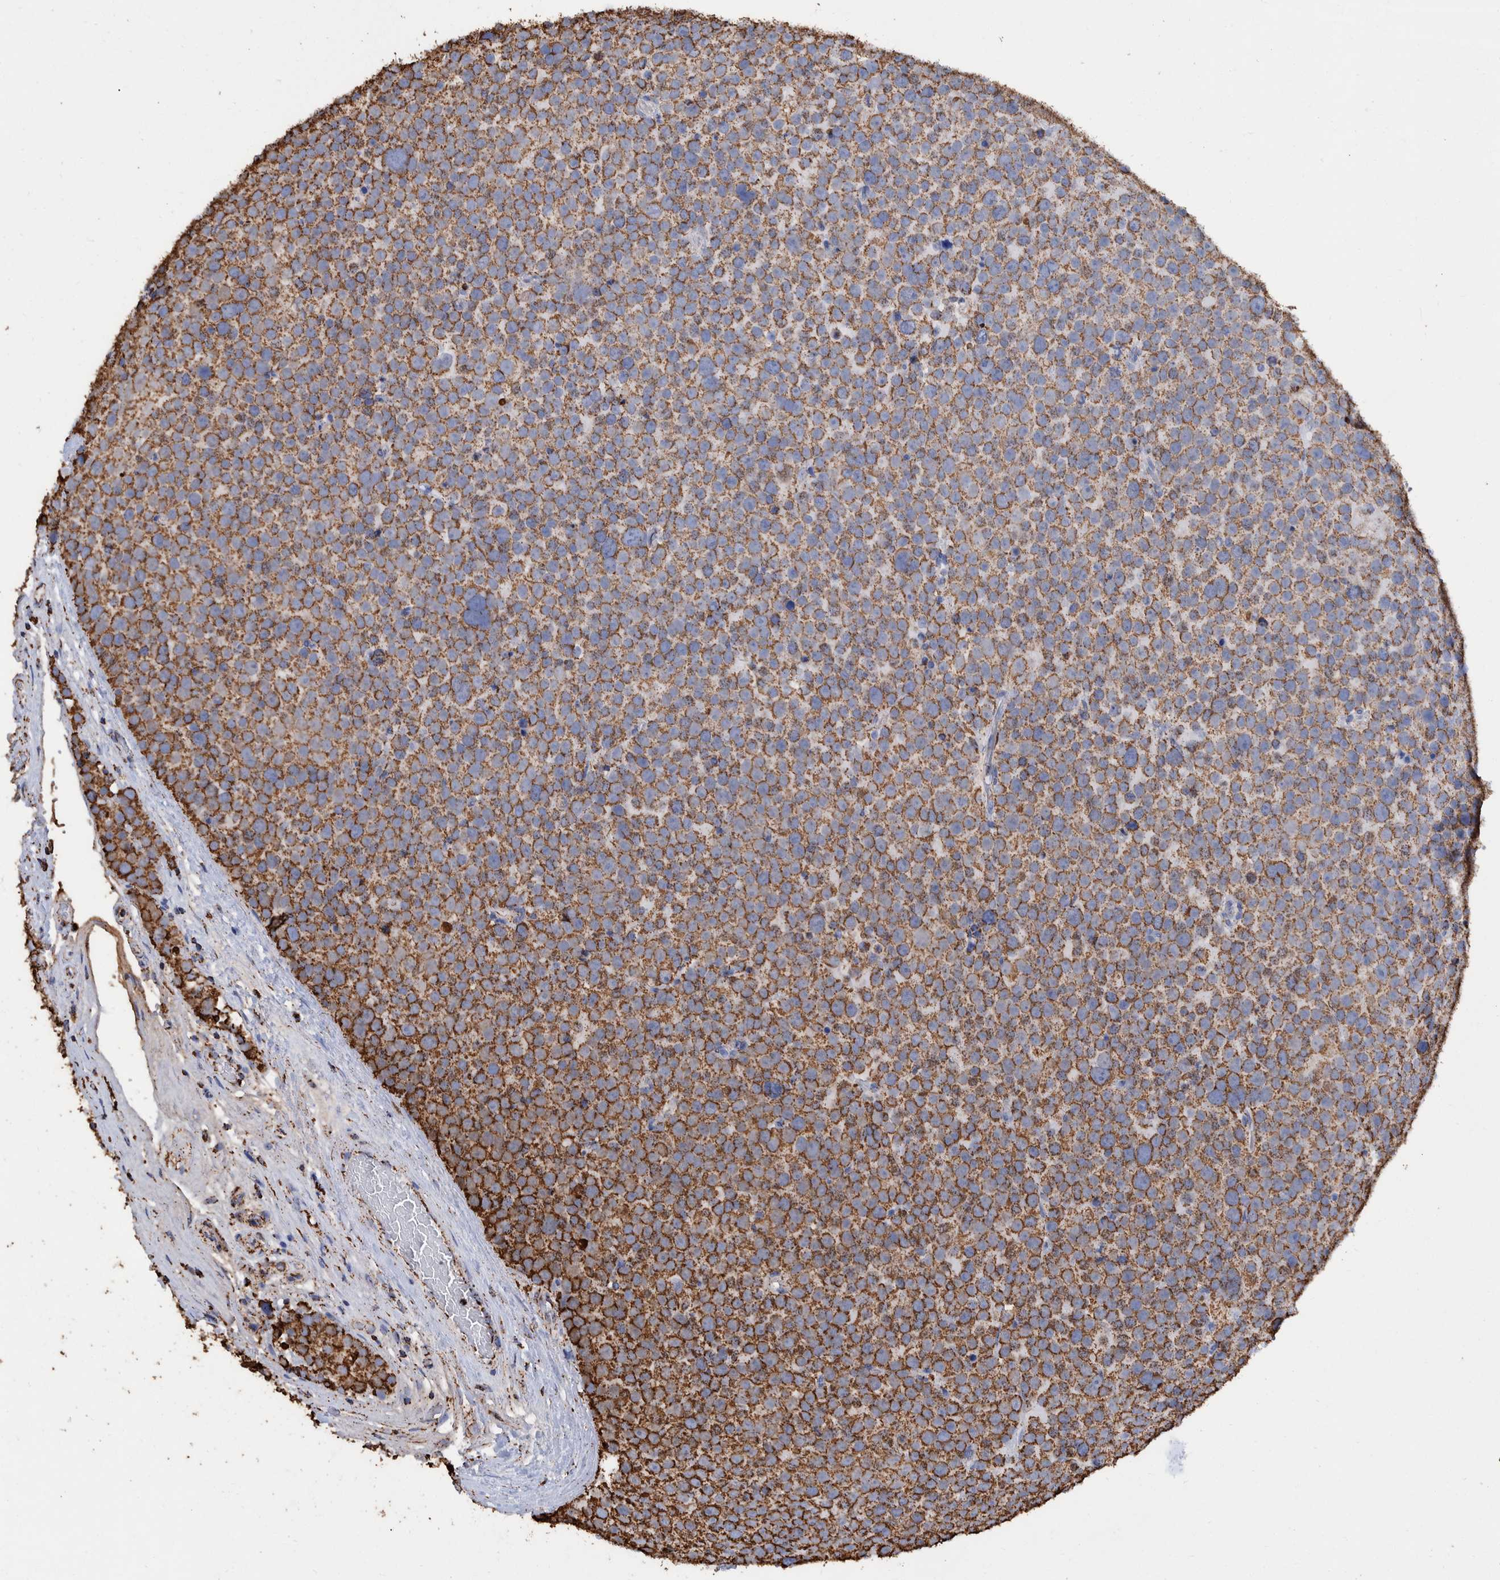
{"staining": {"intensity": "strong", "quantity": ">75%", "location": "cytoplasmic/membranous"}, "tissue": "testis cancer", "cell_type": "Tumor cells", "image_type": "cancer", "snomed": [{"axis": "morphology", "description": "Seminoma, NOS"}, {"axis": "topography", "description": "Testis"}], "caption": "Immunohistochemistry (DAB) staining of human testis cancer demonstrates strong cytoplasmic/membranous protein staining in about >75% of tumor cells.", "gene": "VPS26C", "patient": {"sex": "male", "age": 71}}